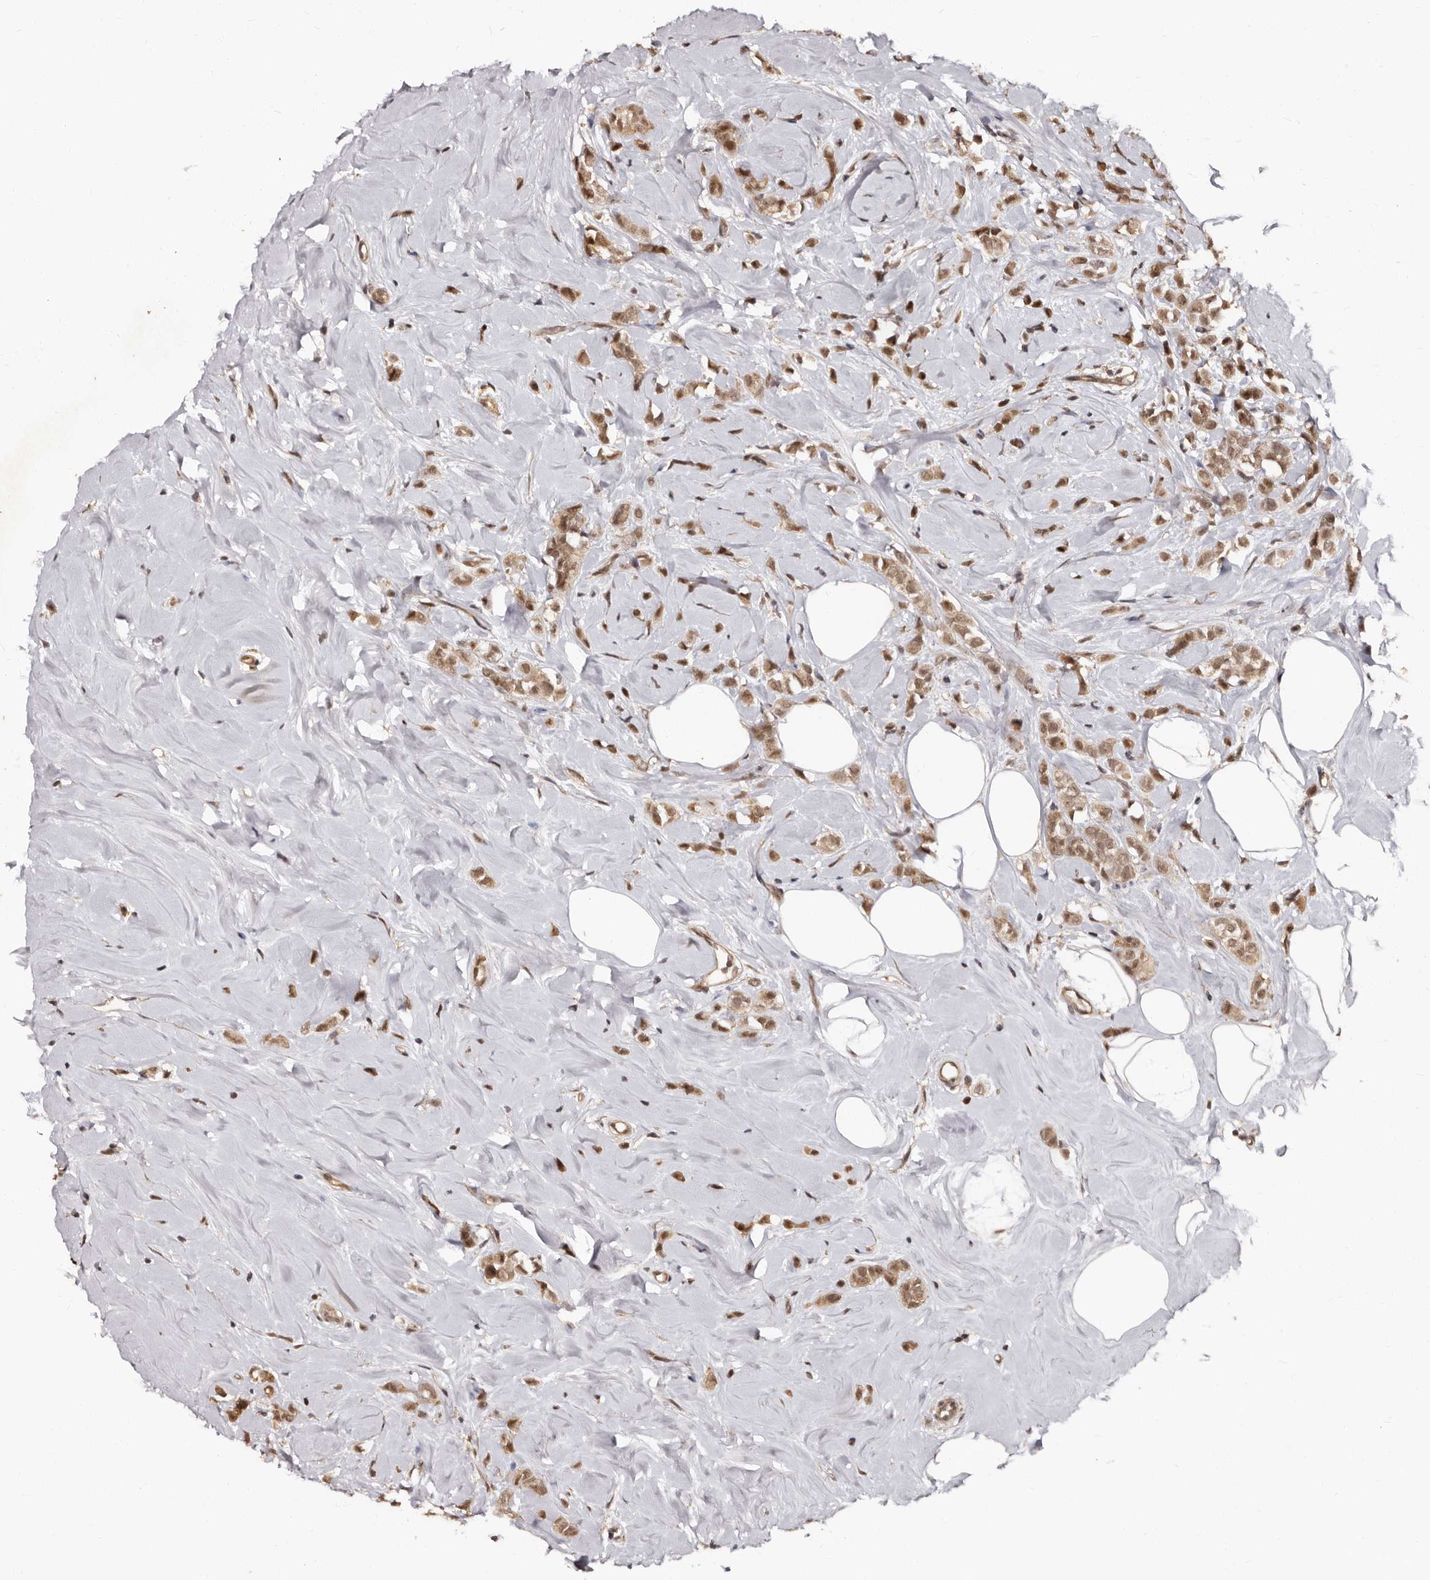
{"staining": {"intensity": "moderate", "quantity": ">75%", "location": "cytoplasmic/membranous,nuclear"}, "tissue": "breast cancer", "cell_type": "Tumor cells", "image_type": "cancer", "snomed": [{"axis": "morphology", "description": "Lobular carcinoma"}, {"axis": "topography", "description": "Breast"}], "caption": "Approximately >75% of tumor cells in lobular carcinoma (breast) display moderate cytoplasmic/membranous and nuclear protein staining as visualized by brown immunohistochemical staining.", "gene": "TBC1D22B", "patient": {"sex": "female", "age": 47}}